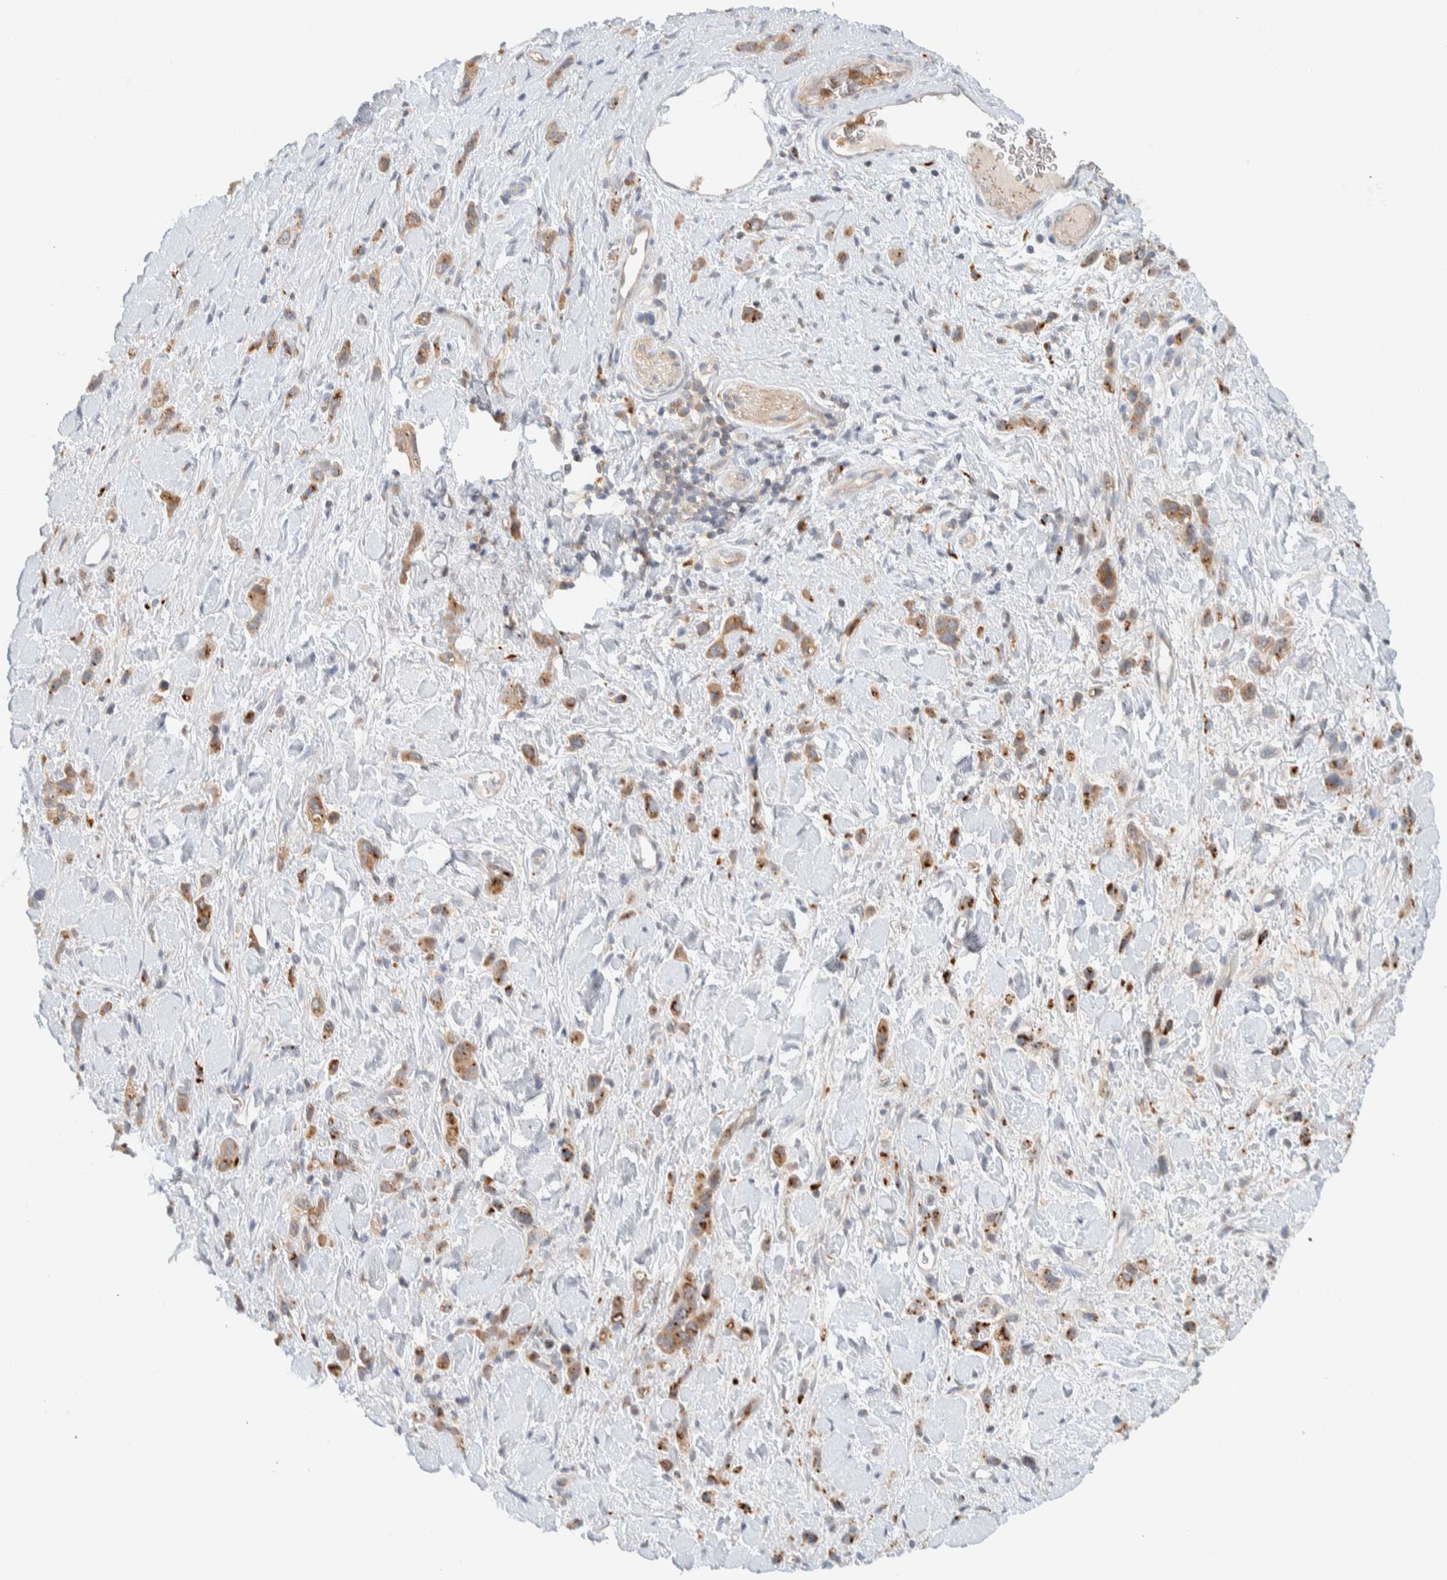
{"staining": {"intensity": "moderate", "quantity": ">75%", "location": "cytoplasmic/membranous"}, "tissue": "stomach cancer", "cell_type": "Tumor cells", "image_type": "cancer", "snomed": [{"axis": "morphology", "description": "Adenocarcinoma, NOS"}, {"axis": "topography", "description": "Stomach"}], "caption": "Tumor cells reveal medium levels of moderate cytoplasmic/membranous positivity in approximately >75% of cells in human adenocarcinoma (stomach).", "gene": "GCLM", "patient": {"sex": "female", "age": 65}}